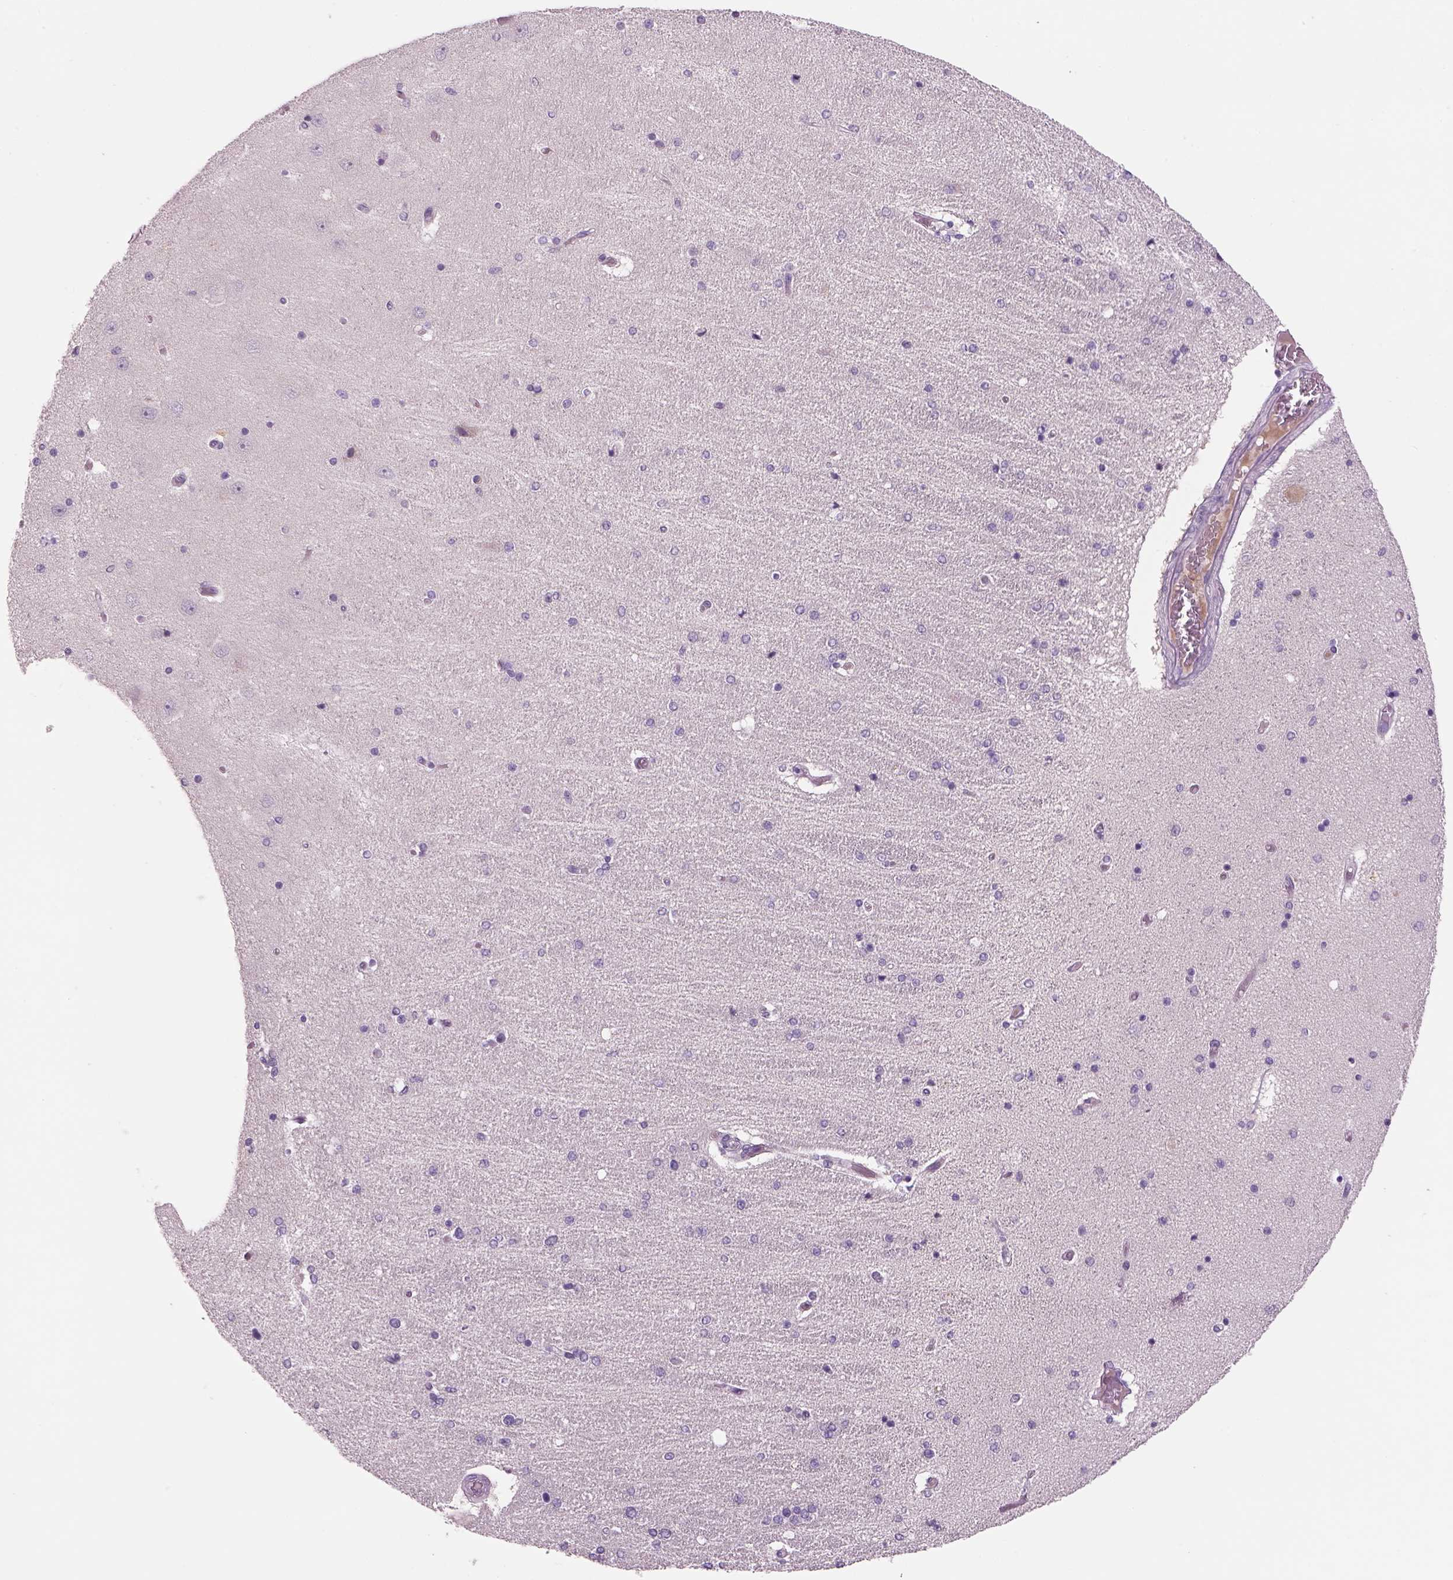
{"staining": {"intensity": "negative", "quantity": "none", "location": "none"}, "tissue": "hippocampus", "cell_type": "Glial cells", "image_type": "normal", "snomed": [{"axis": "morphology", "description": "Normal tissue, NOS"}, {"axis": "topography", "description": "Hippocampus"}], "caption": "Immunohistochemistry (IHC) of benign human hippocampus shows no expression in glial cells. (Brightfield microscopy of DAB immunohistochemistry (IHC) at high magnification).", "gene": "MDH1B", "patient": {"sex": "female", "age": 54}}